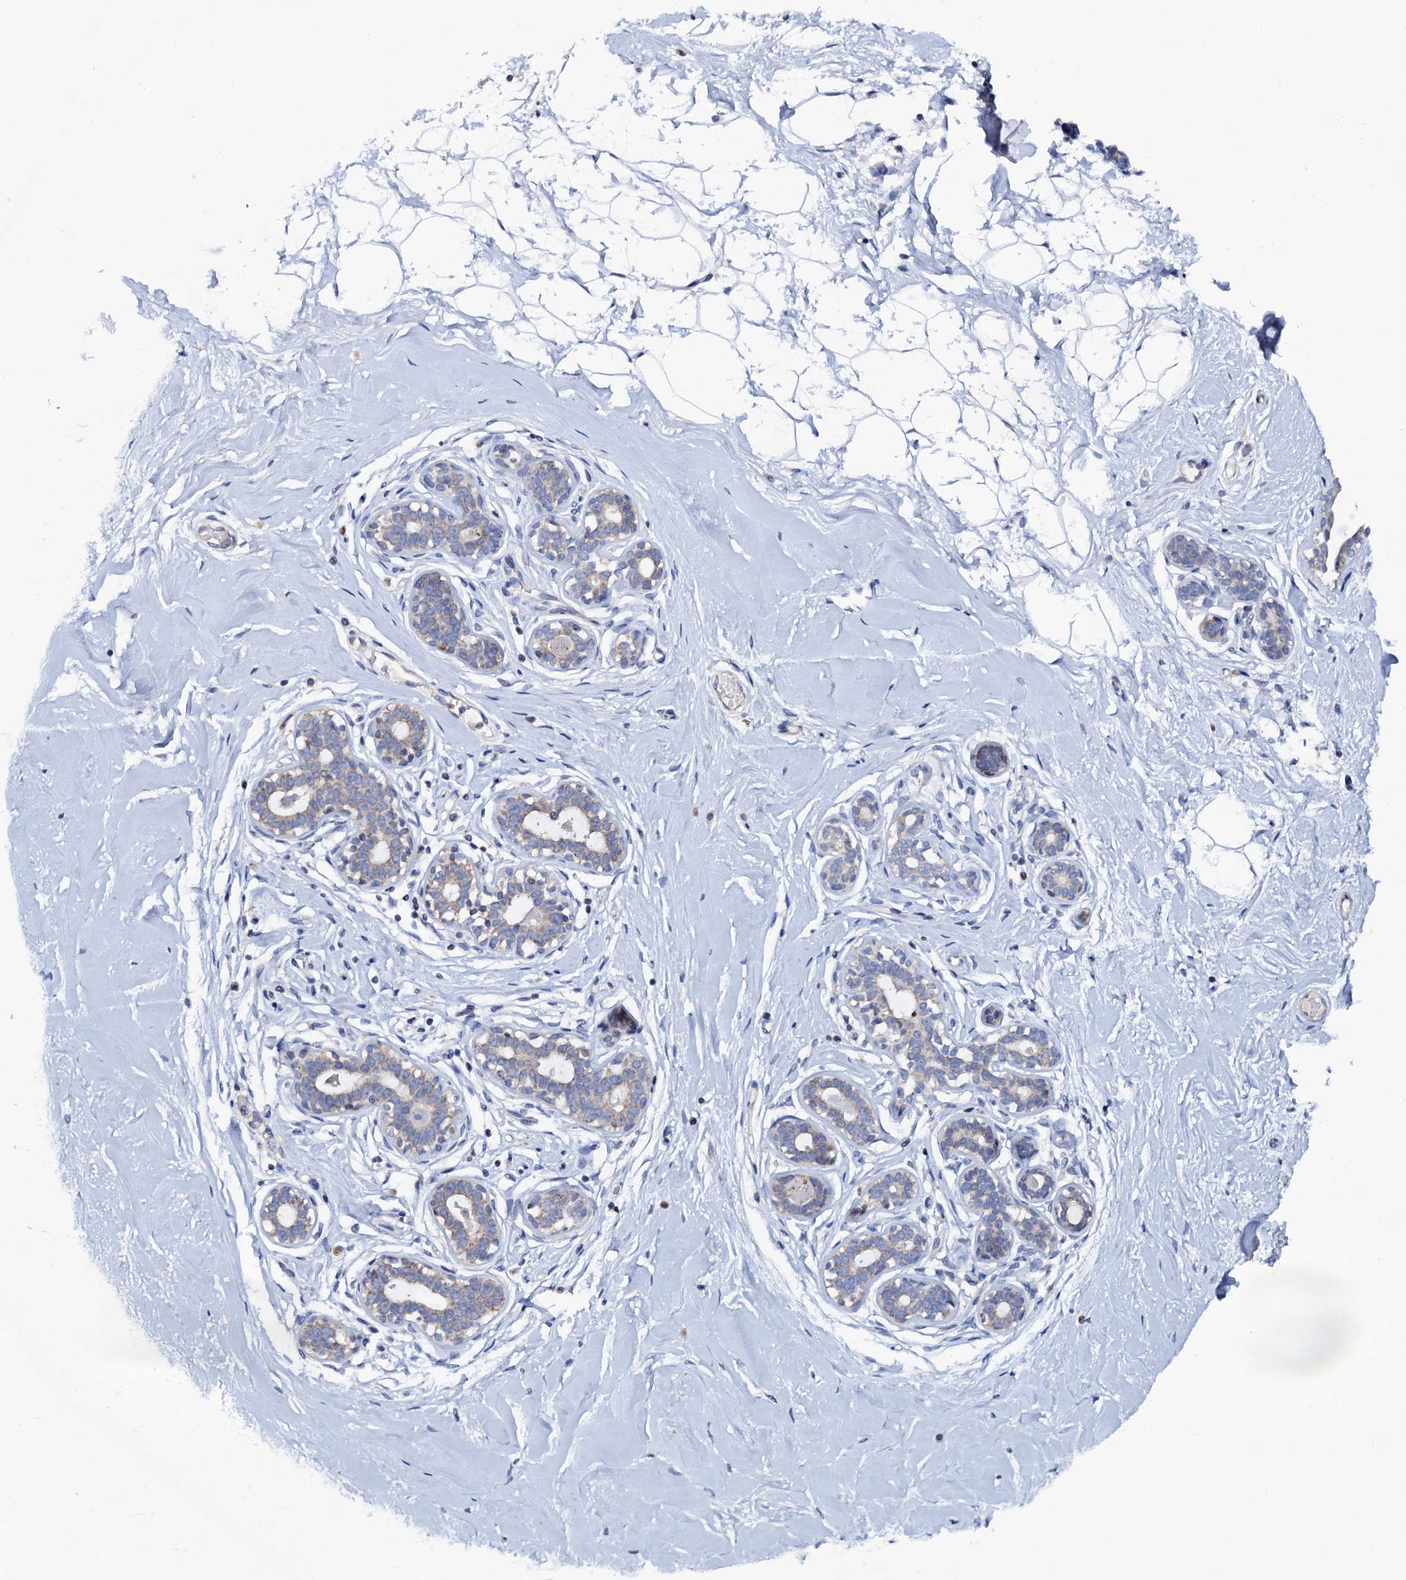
{"staining": {"intensity": "negative", "quantity": "none", "location": "none"}, "tissue": "breast", "cell_type": "Adipocytes", "image_type": "normal", "snomed": [{"axis": "morphology", "description": "Normal tissue, NOS"}, {"axis": "morphology", "description": "Adenoma, NOS"}, {"axis": "topography", "description": "Breast"}], "caption": "This is a photomicrograph of immunohistochemistry staining of unremarkable breast, which shows no staining in adipocytes. (Brightfield microscopy of DAB (3,3'-diaminobenzidine) immunohistochemistry (IHC) at high magnification).", "gene": "MRPL48", "patient": {"sex": "female", "age": 23}}